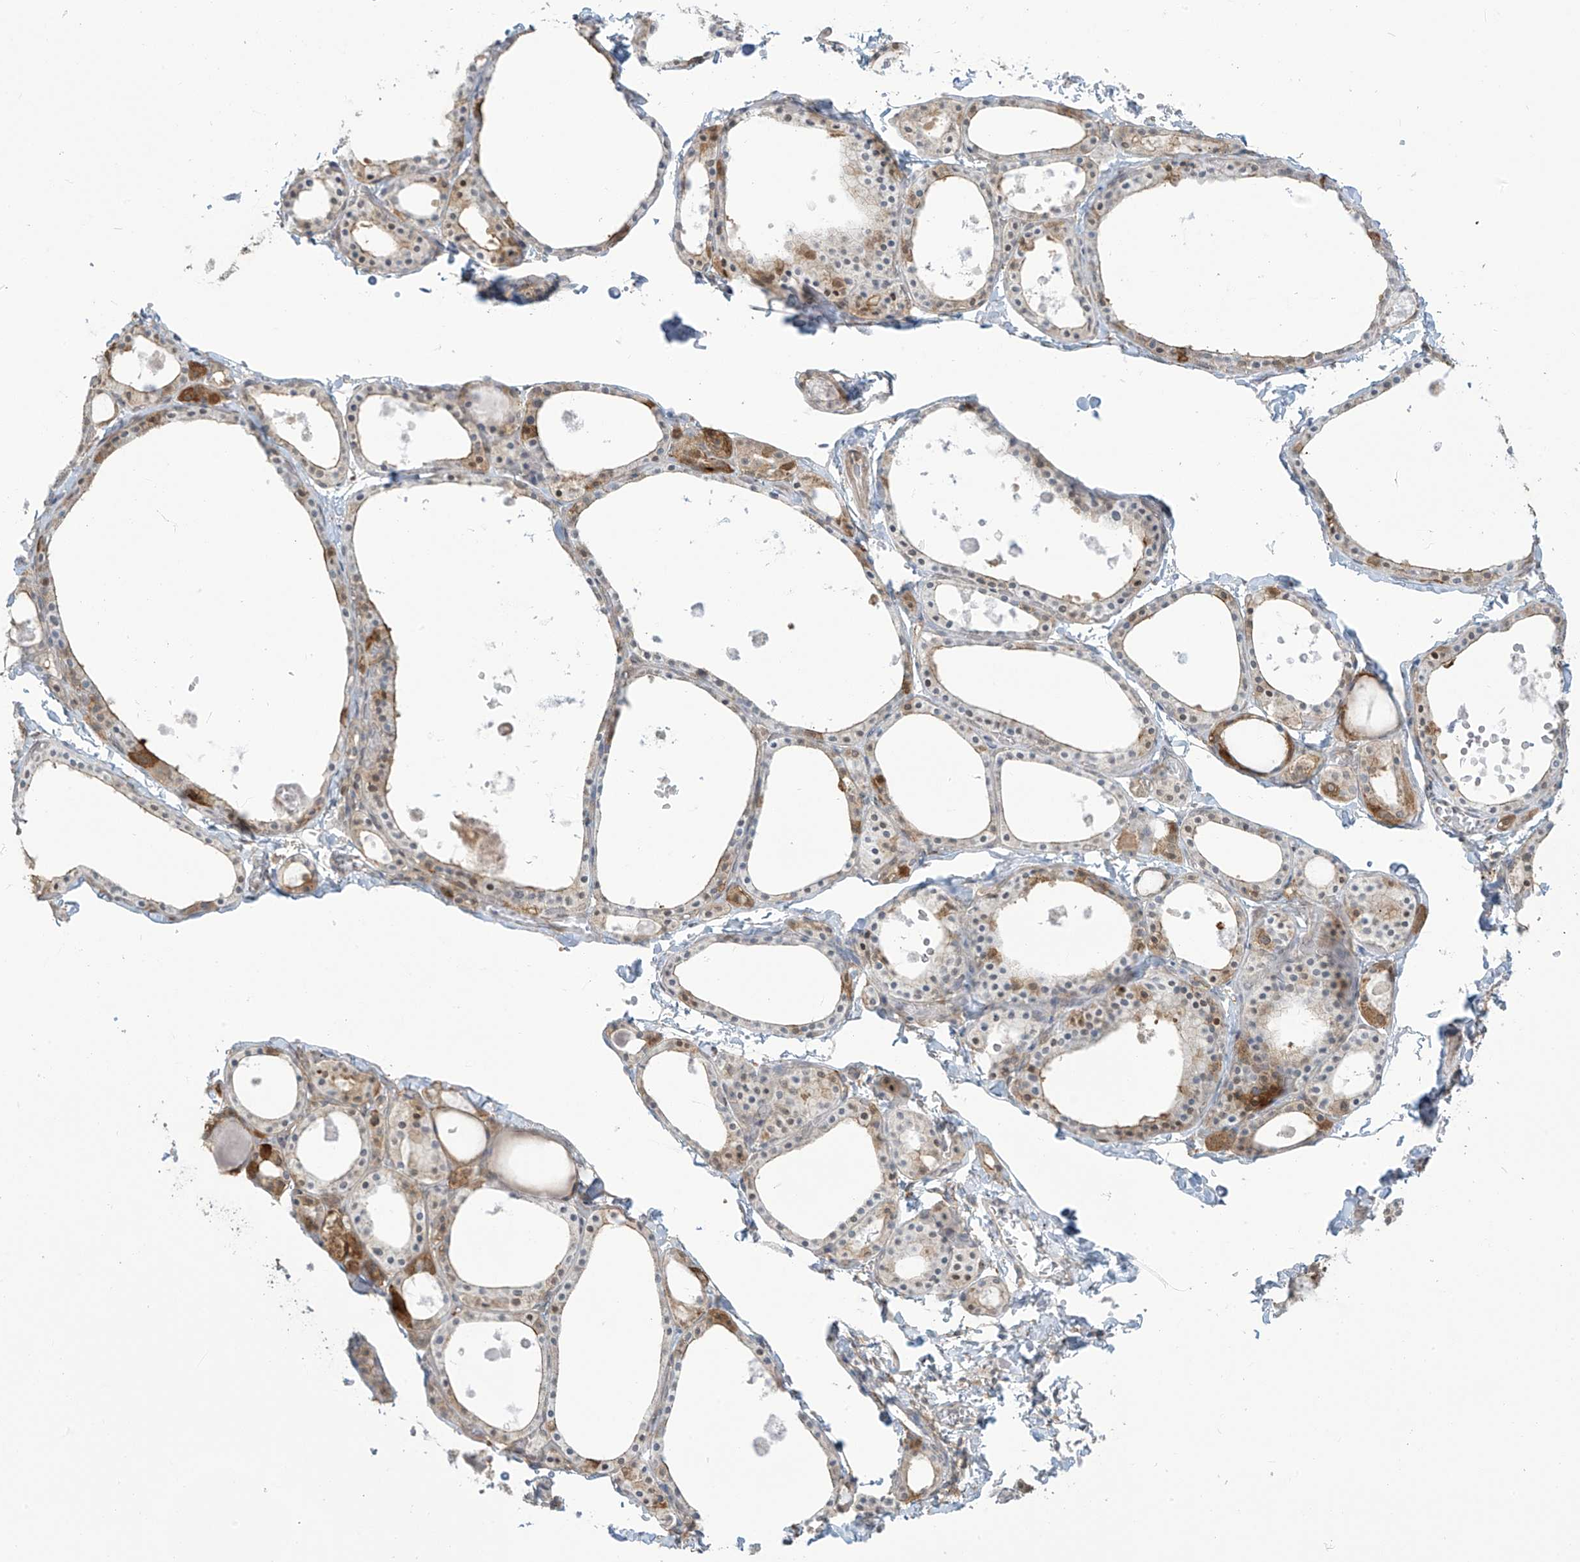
{"staining": {"intensity": "moderate", "quantity": "<25%", "location": "cytoplasmic/membranous"}, "tissue": "thyroid gland", "cell_type": "Glandular cells", "image_type": "normal", "snomed": [{"axis": "morphology", "description": "Normal tissue, NOS"}, {"axis": "topography", "description": "Thyroid gland"}], "caption": "Immunohistochemical staining of normal human thyroid gland exhibits moderate cytoplasmic/membranous protein staining in approximately <25% of glandular cells. (DAB = brown stain, brightfield microscopy at high magnification).", "gene": "TAGAP", "patient": {"sex": "male", "age": 56}}